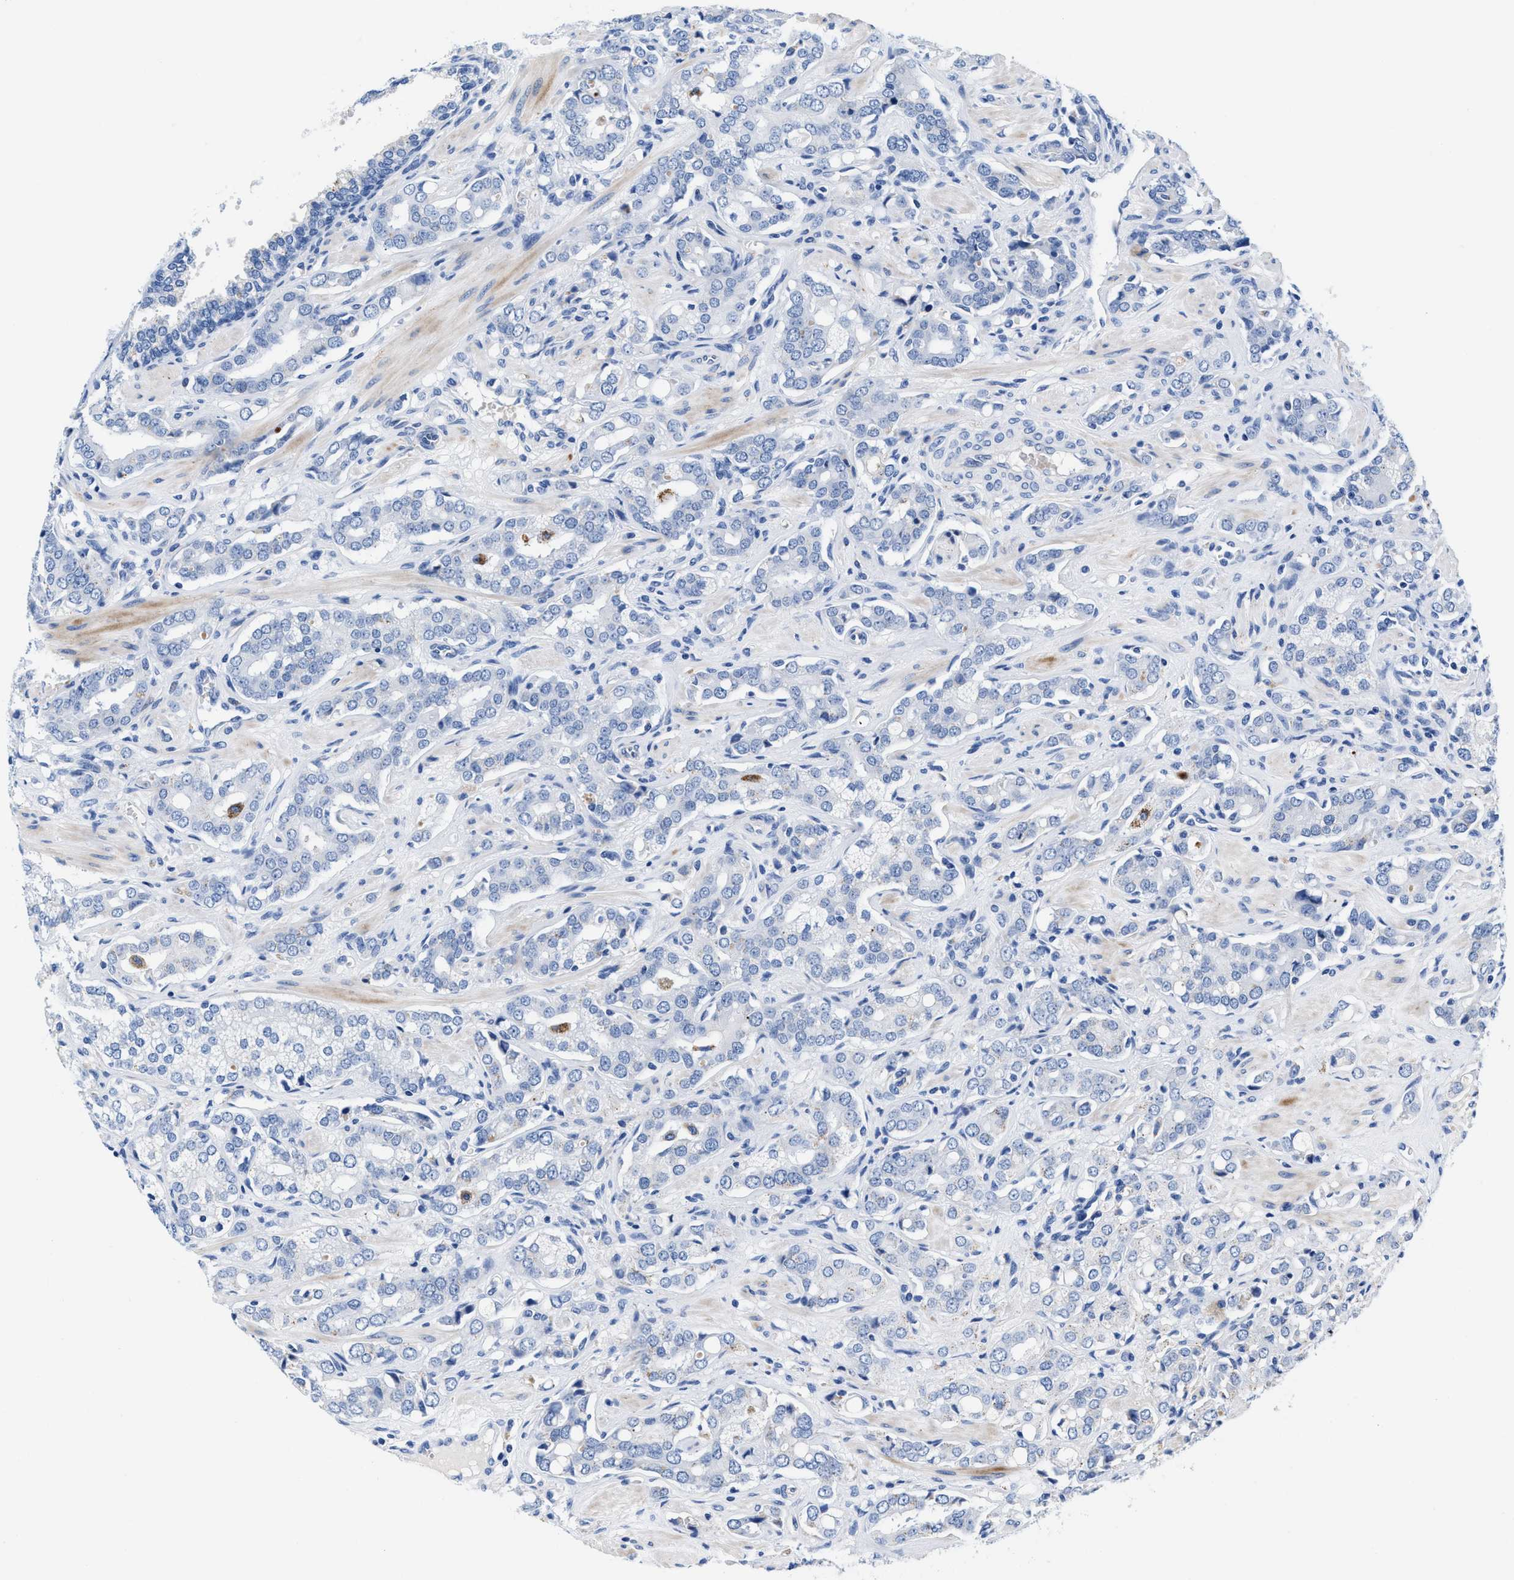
{"staining": {"intensity": "negative", "quantity": "none", "location": "none"}, "tissue": "prostate cancer", "cell_type": "Tumor cells", "image_type": "cancer", "snomed": [{"axis": "morphology", "description": "Adenocarcinoma, High grade"}, {"axis": "topography", "description": "Prostate"}], "caption": "Prostate cancer (adenocarcinoma (high-grade)) was stained to show a protein in brown. There is no significant positivity in tumor cells.", "gene": "SLFN13", "patient": {"sex": "male", "age": 52}}